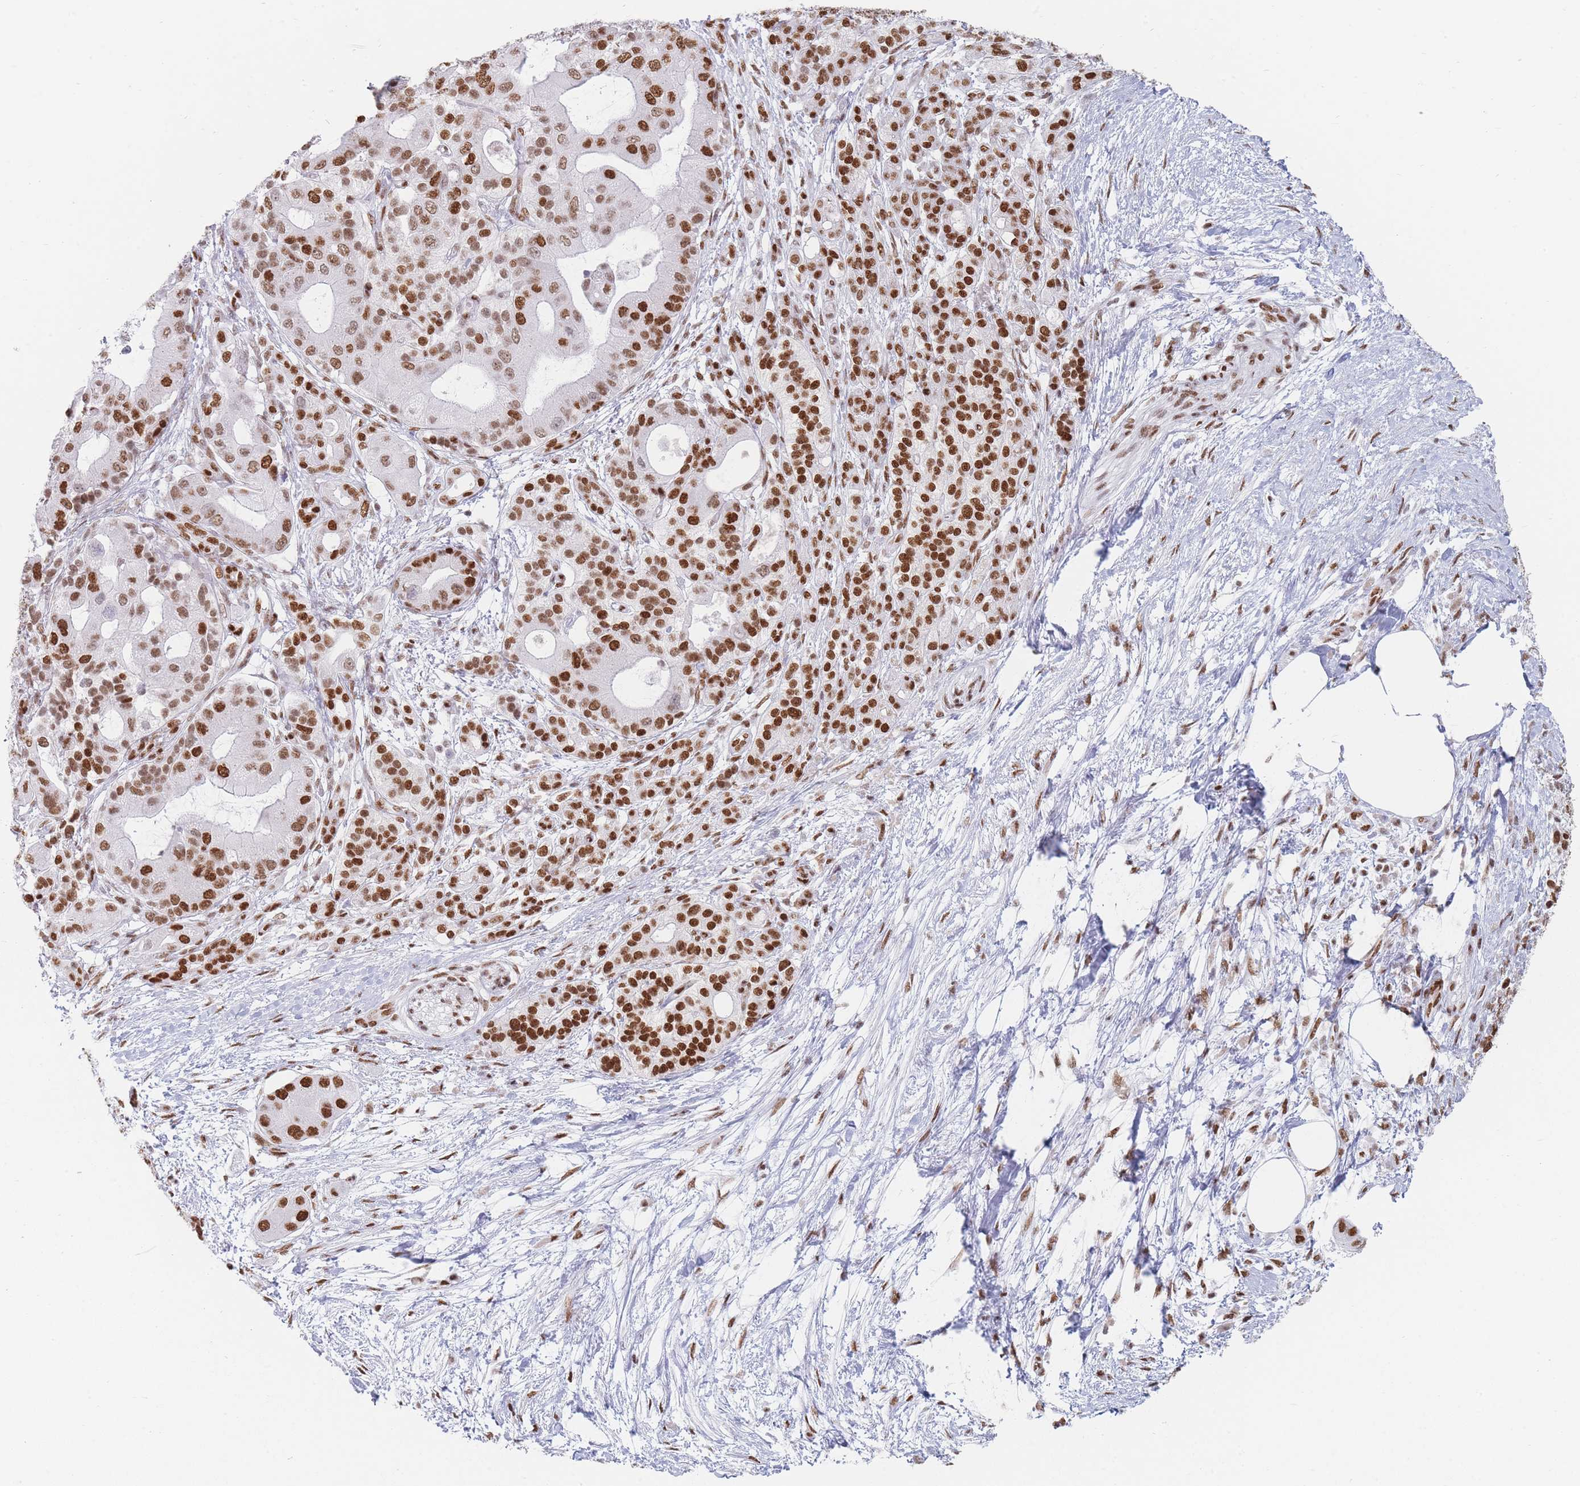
{"staining": {"intensity": "strong", "quantity": ">75%", "location": "nuclear"}, "tissue": "pancreatic cancer", "cell_type": "Tumor cells", "image_type": "cancer", "snomed": [{"axis": "morphology", "description": "Adenocarcinoma, NOS"}, {"axis": "topography", "description": "Pancreas"}], "caption": "Pancreatic cancer stained with a brown dye shows strong nuclear positive staining in about >75% of tumor cells.", "gene": "SAFB2", "patient": {"sex": "male", "age": 57}}